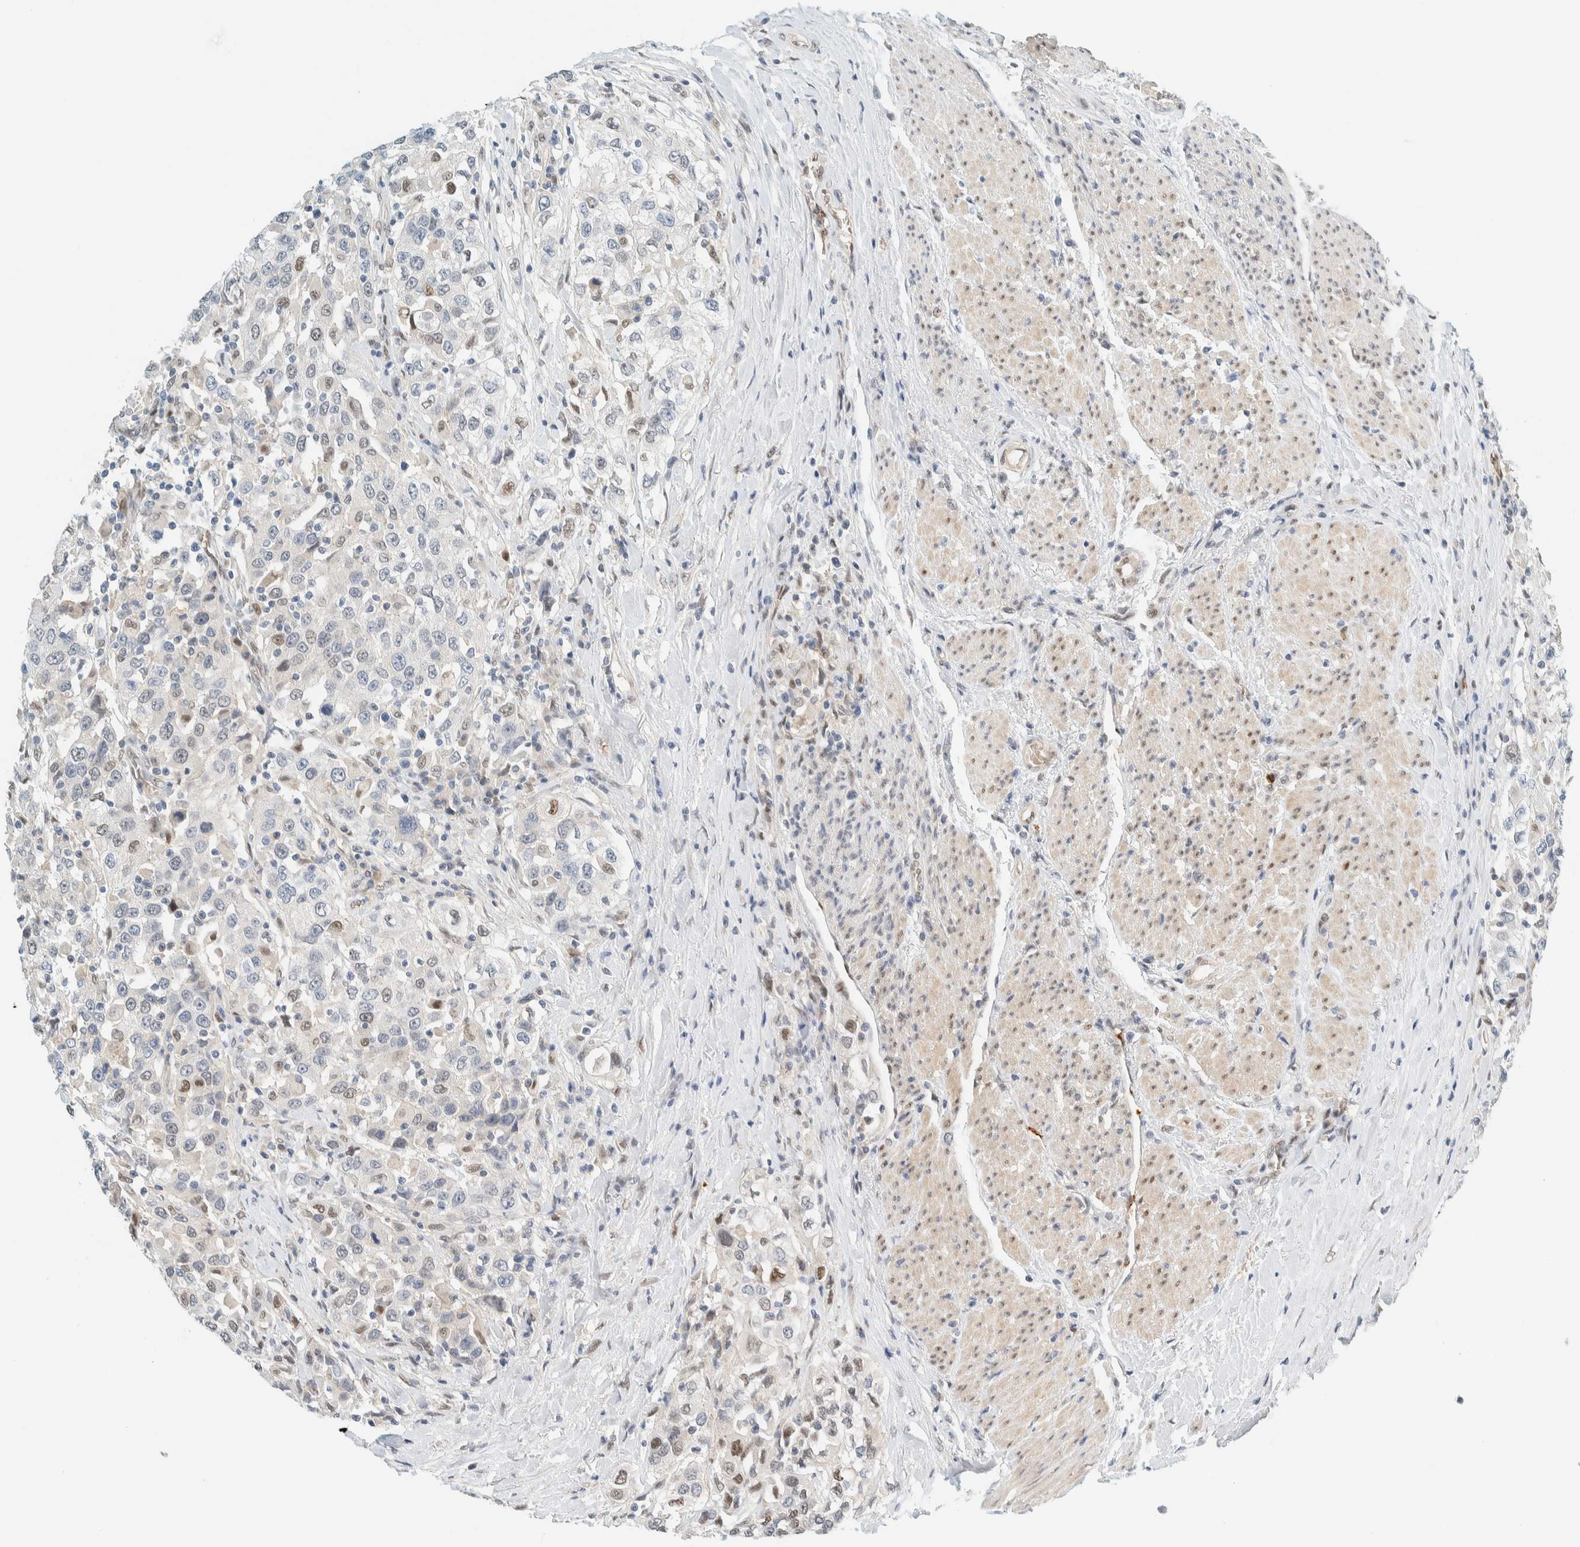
{"staining": {"intensity": "weak", "quantity": "<25%", "location": "nuclear"}, "tissue": "urothelial cancer", "cell_type": "Tumor cells", "image_type": "cancer", "snomed": [{"axis": "morphology", "description": "Urothelial carcinoma, High grade"}, {"axis": "topography", "description": "Urinary bladder"}], "caption": "DAB (3,3'-diaminobenzidine) immunohistochemical staining of urothelial carcinoma (high-grade) demonstrates no significant staining in tumor cells. (DAB (3,3'-diaminobenzidine) immunohistochemistry (IHC) with hematoxylin counter stain).", "gene": "TSTD2", "patient": {"sex": "female", "age": 80}}